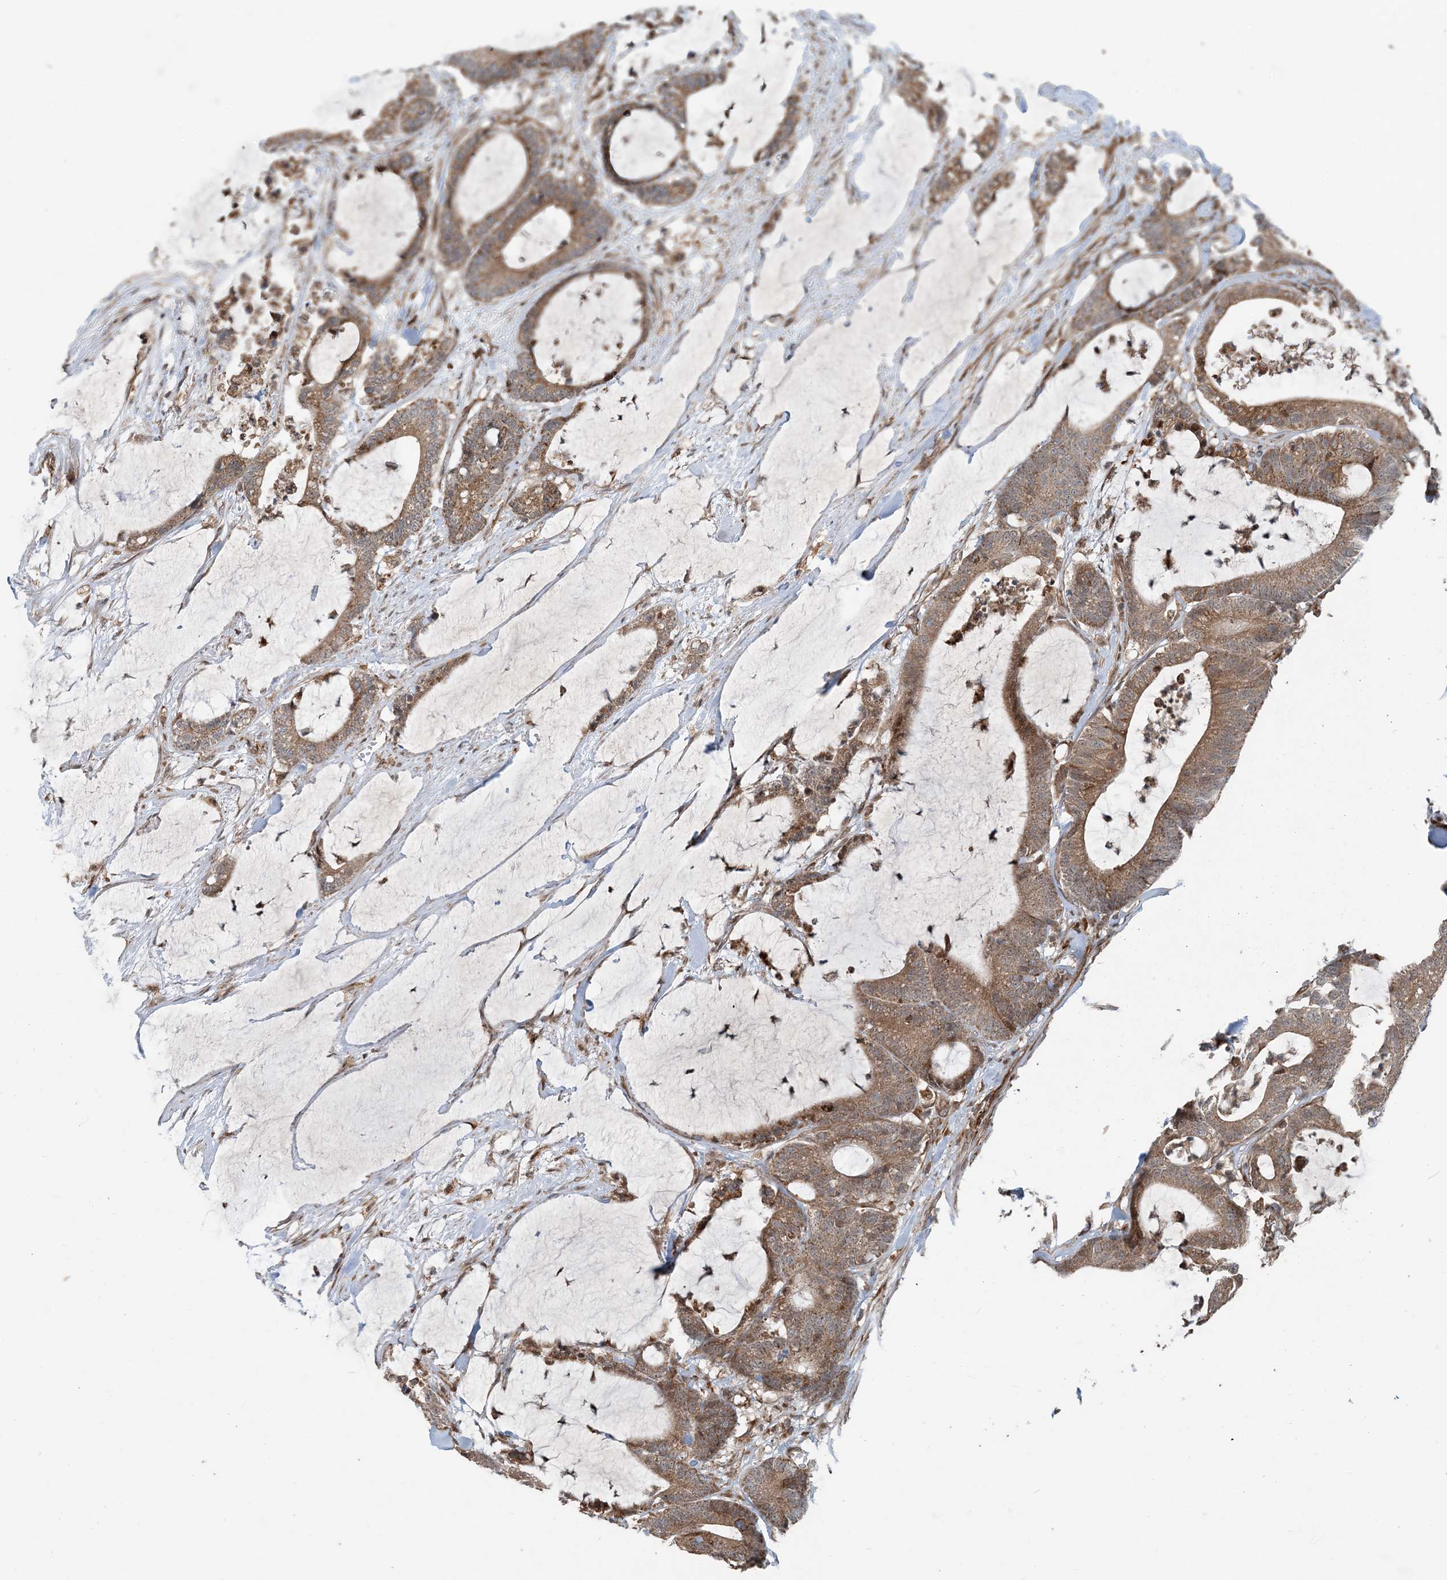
{"staining": {"intensity": "moderate", "quantity": ">75%", "location": "cytoplasmic/membranous"}, "tissue": "colorectal cancer", "cell_type": "Tumor cells", "image_type": "cancer", "snomed": [{"axis": "morphology", "description": "Adenocarcinoma, NOS"}, {"axis": "topography", "description": "Colon"}], "caption": "Protein expression analysis of human colorectal cancer reveals moderate cytoplasmic/membranous expression in approximately >75% of tumor cells.", "gene": "EDEM2", "patient": {"sex": "female", "age": 84}}